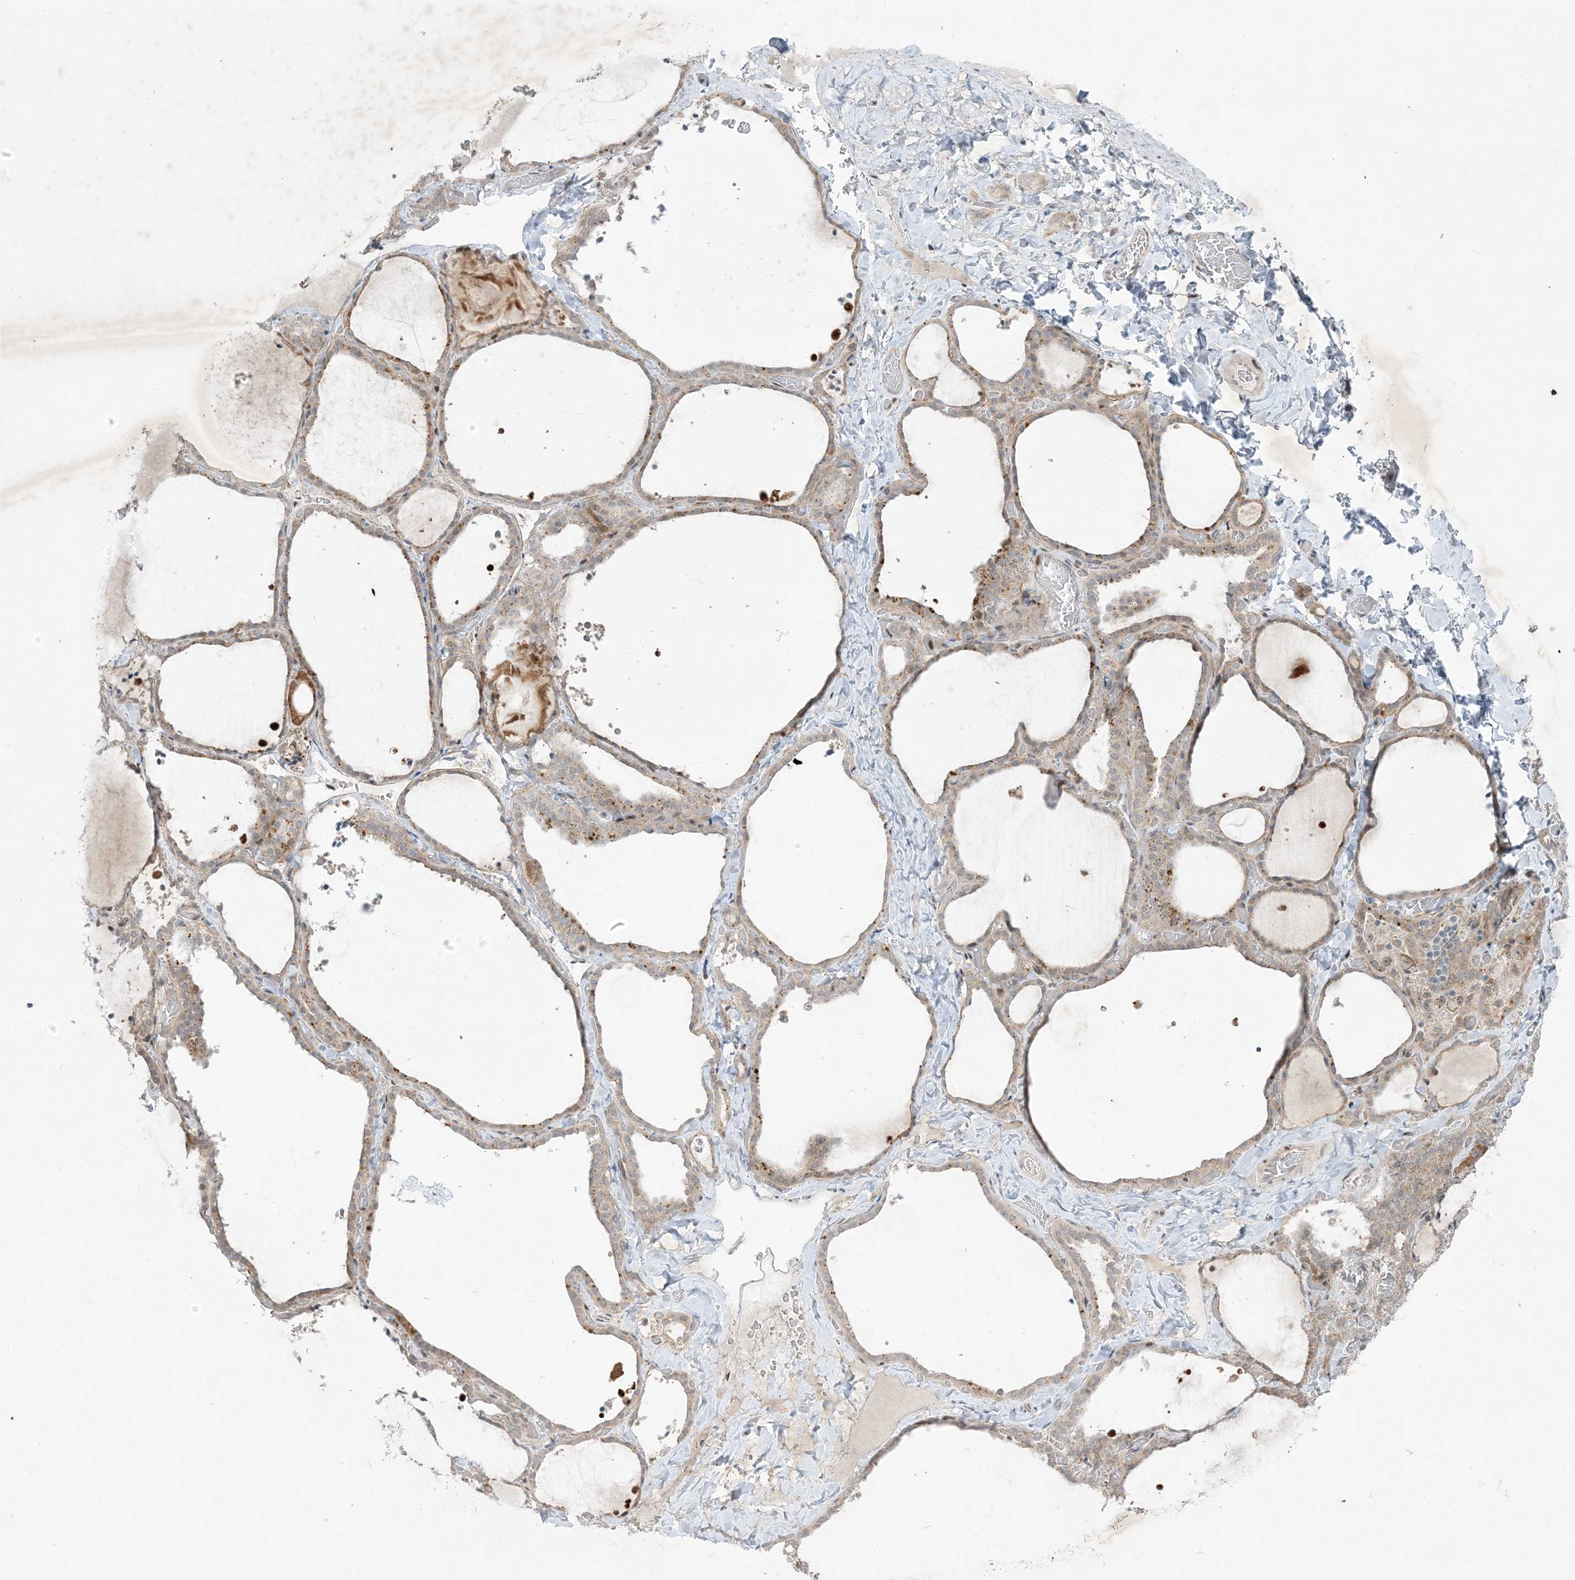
{"staining": {"intensity": "weak", "quantity": "25%-75%", "location": "cytoplasmic/membranous"}, "tissue": "thyroid gland", "cell_type": "Glandular cells", "image_type": "normal", "snomed": [{"axis": "morphology", "description": "Normal tissue, NOS"}, {"axis": "topography", "description": "Thyroid gland"}], "caption": "Immunohistochemistry (DAB (3,3'-diaminobenzidine)) staining of benign human thyroid gland demonstrates weak cytoplasmic/membranous protein staining in about 25%-75% of glandular cells. The staining is performed using DAB brown chromogen to label protein expression. The nuclei are counter-stained blue using hematoxylin.", "gene": "SOGA3", "patient": {"sex": "female", "age": 22}}